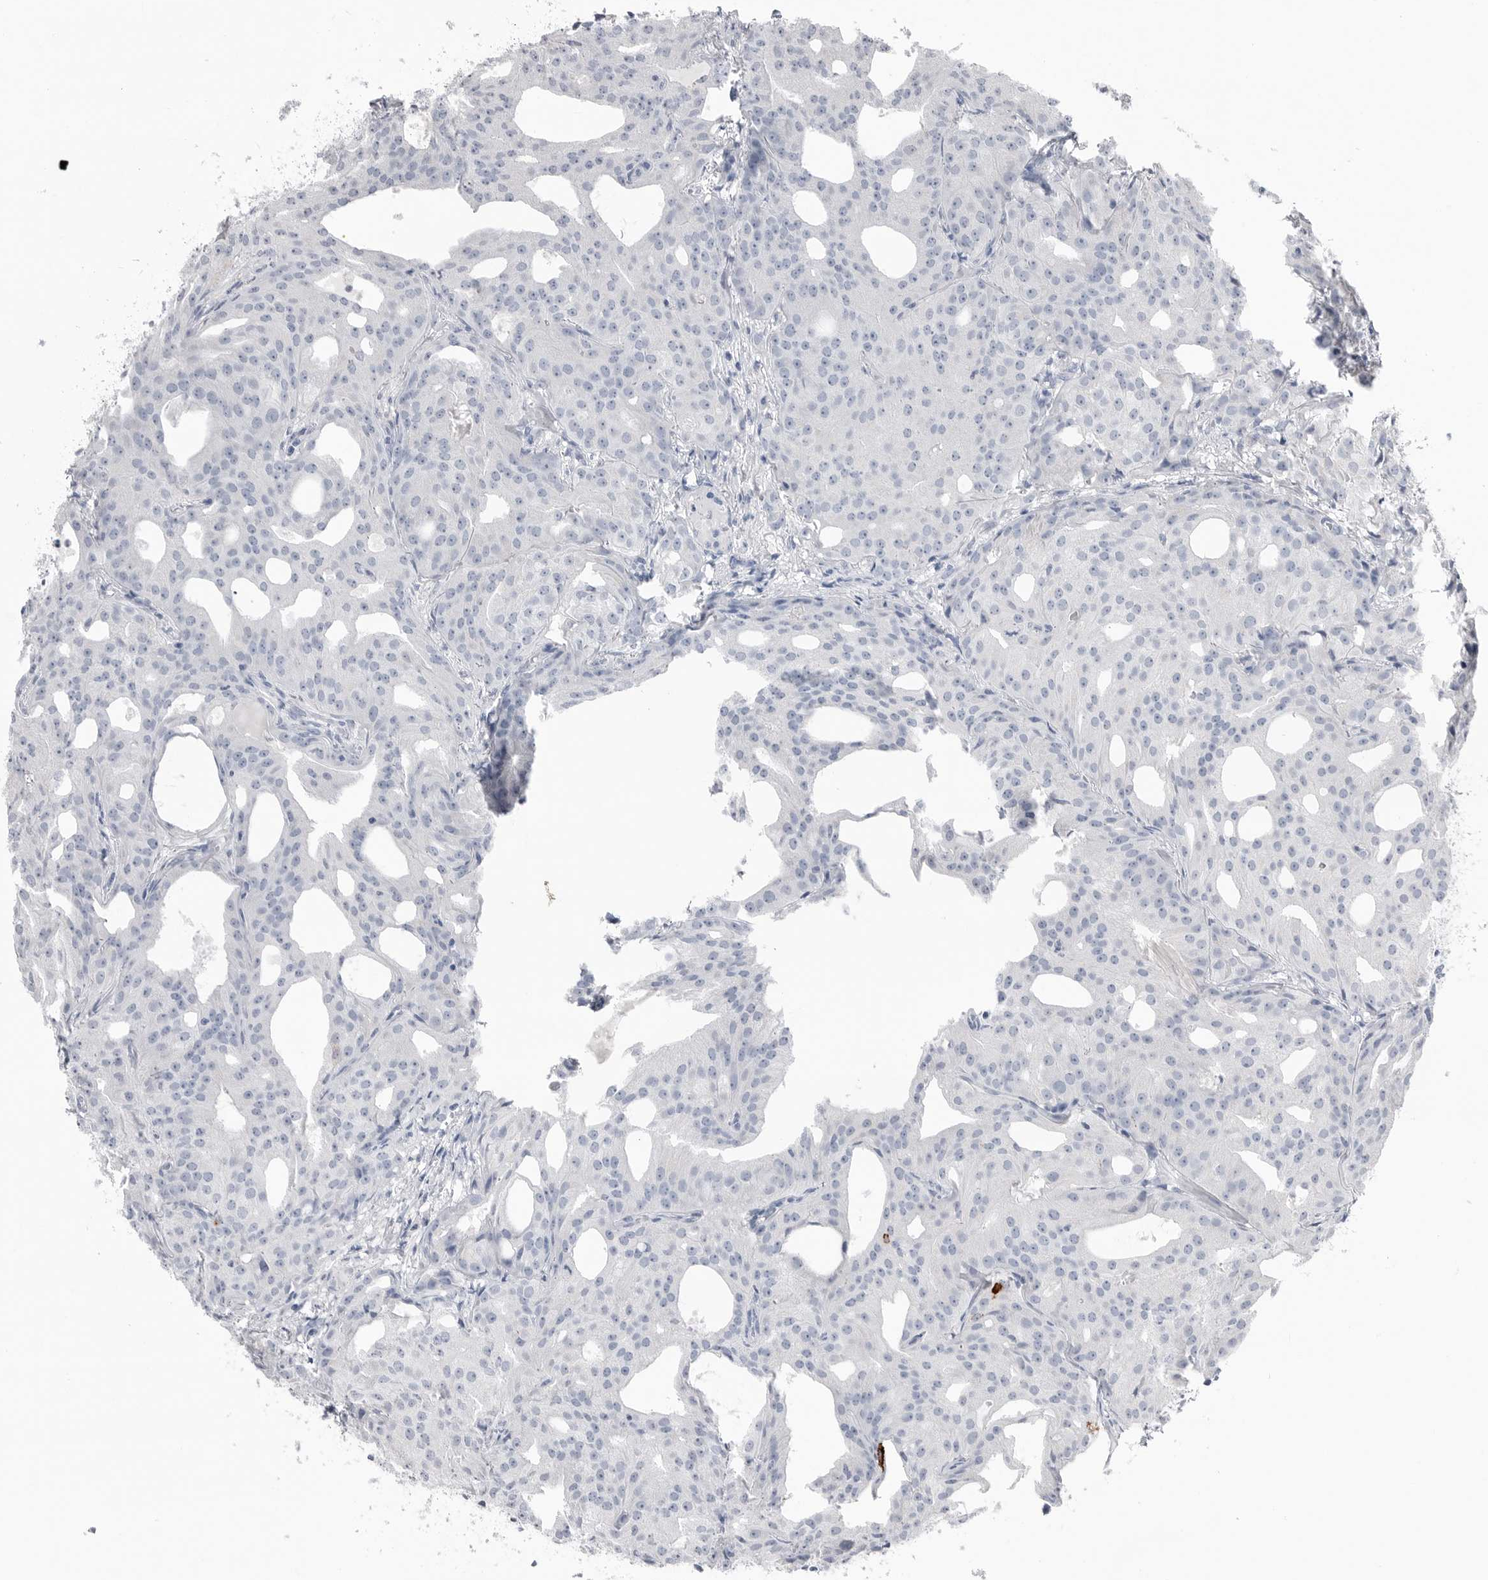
{"staining": {"intensity": "negative", "quantity": "none", "location": "none"}, "tissue": "prostate cancer", "cell_type": "Tumor cells", "image_type": "cancer", "snomed": [{"axis": "morphology", "description": "Adenocarcinoma, Medium grade"}, {"axis": "topography", "description": "Prostate"}], "caption": "Prostate adenocarcinoma (medium-grade) was stained to show a protein in brown. There is no significant staining in tumor cells. (Brightfield microscopy of DAB IHC at high magnification).", "gene": "ABHD12", "patient": {"sex": "male", "age": 88}}